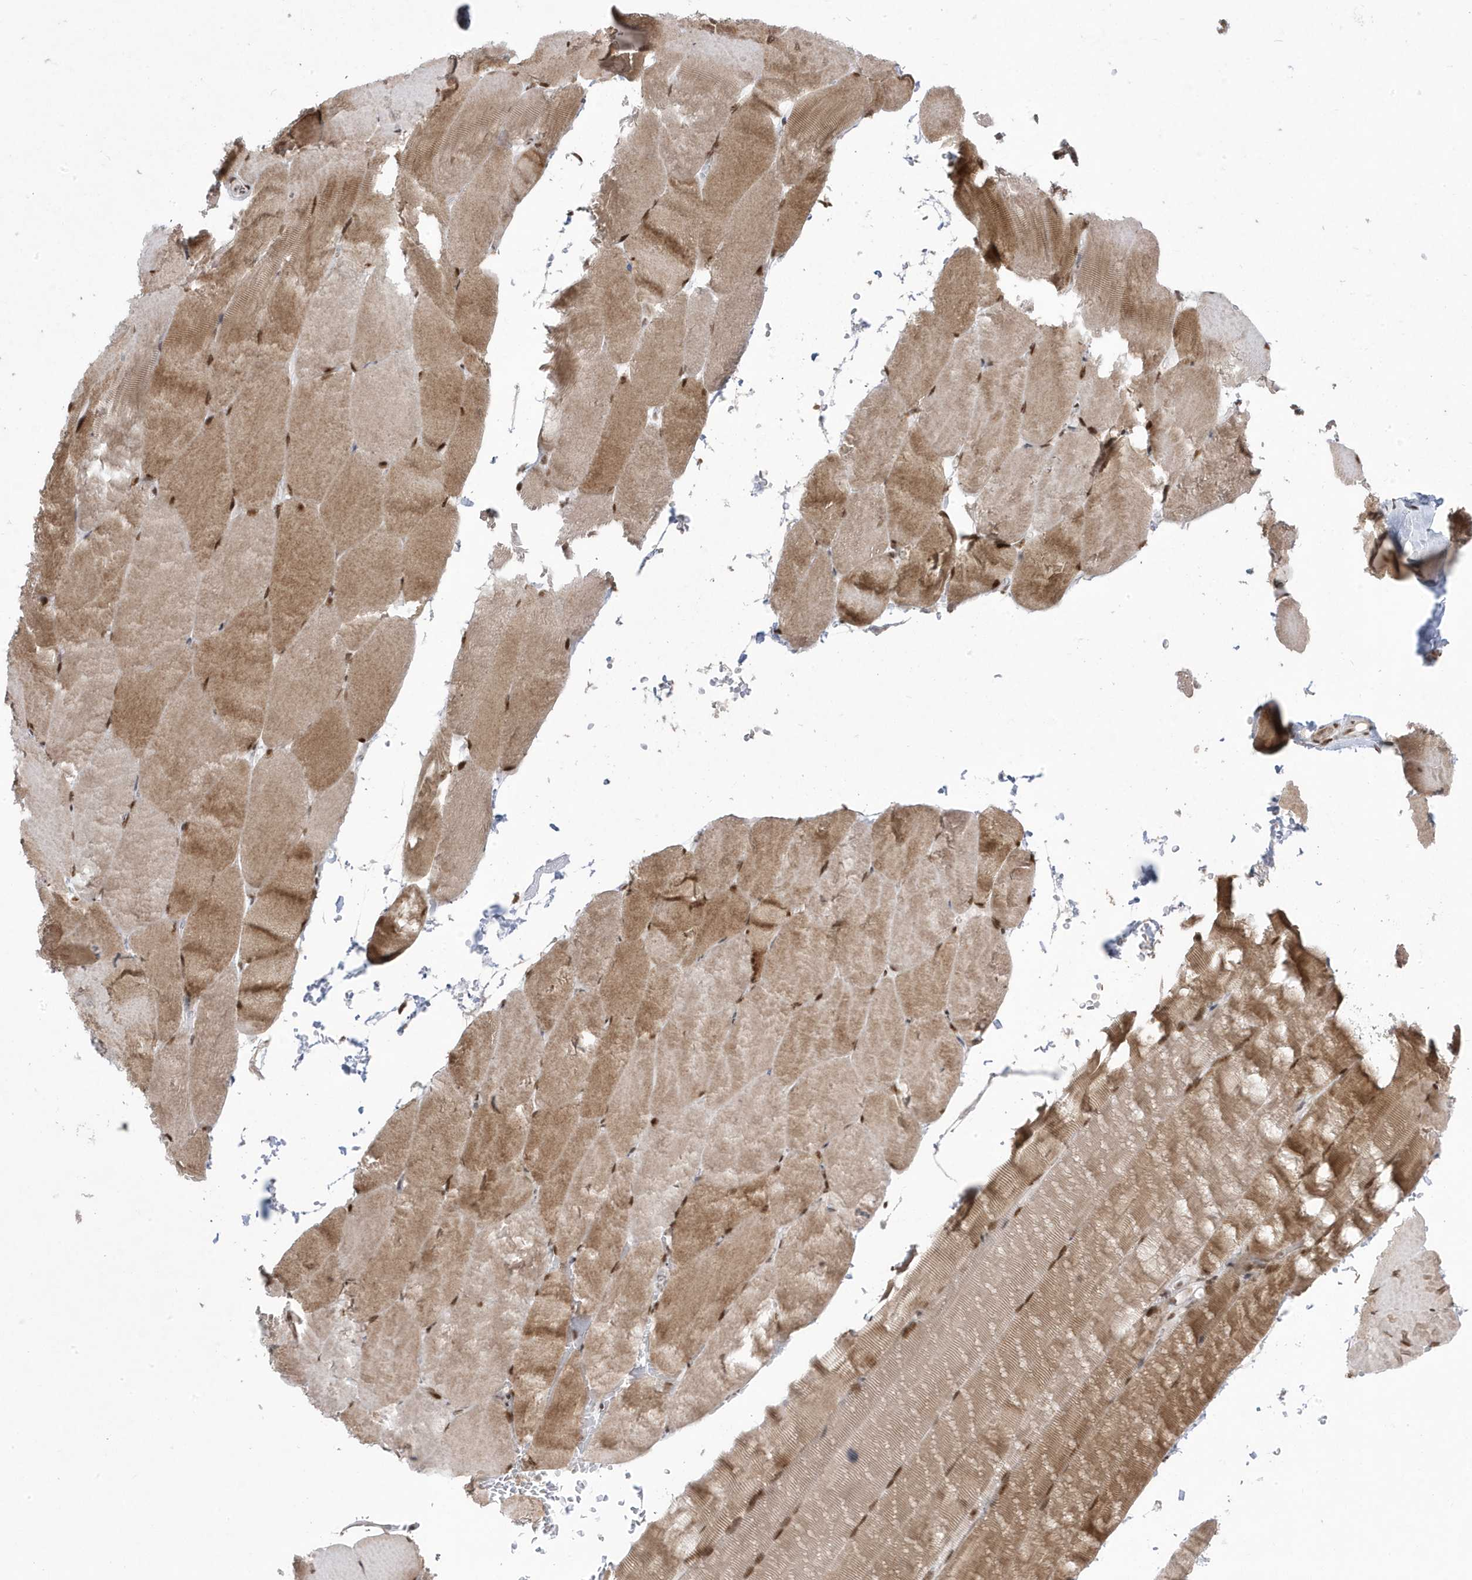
{"staining": {"intensity": "moderate", "quantity": ">75%", "location": "cytoplasmic/membranous,nuclear"}, "tissue": "skeletal muscle", "cell_type": "Myocytes", "image_type": "normal", "snomed": [{"axis": "morphology", "description": "Normal tissue, NOS"}, {"axis": "topography", "description": "Skeletal muscle"}, {"axis": "topography", "description": "Parathyroid gland"}], "caption": "Immunohistochemistry (IHC) of normal human skeletal muscle demonstrates medium levels of moderate cytoplasmic/membranous,nuclear staining in about >75% of myocytes. (DAB = brown stain, brightfield microscopy at high magnification).", "gene": "MTREX", "patient": {"sex": "female", "age": 37}}